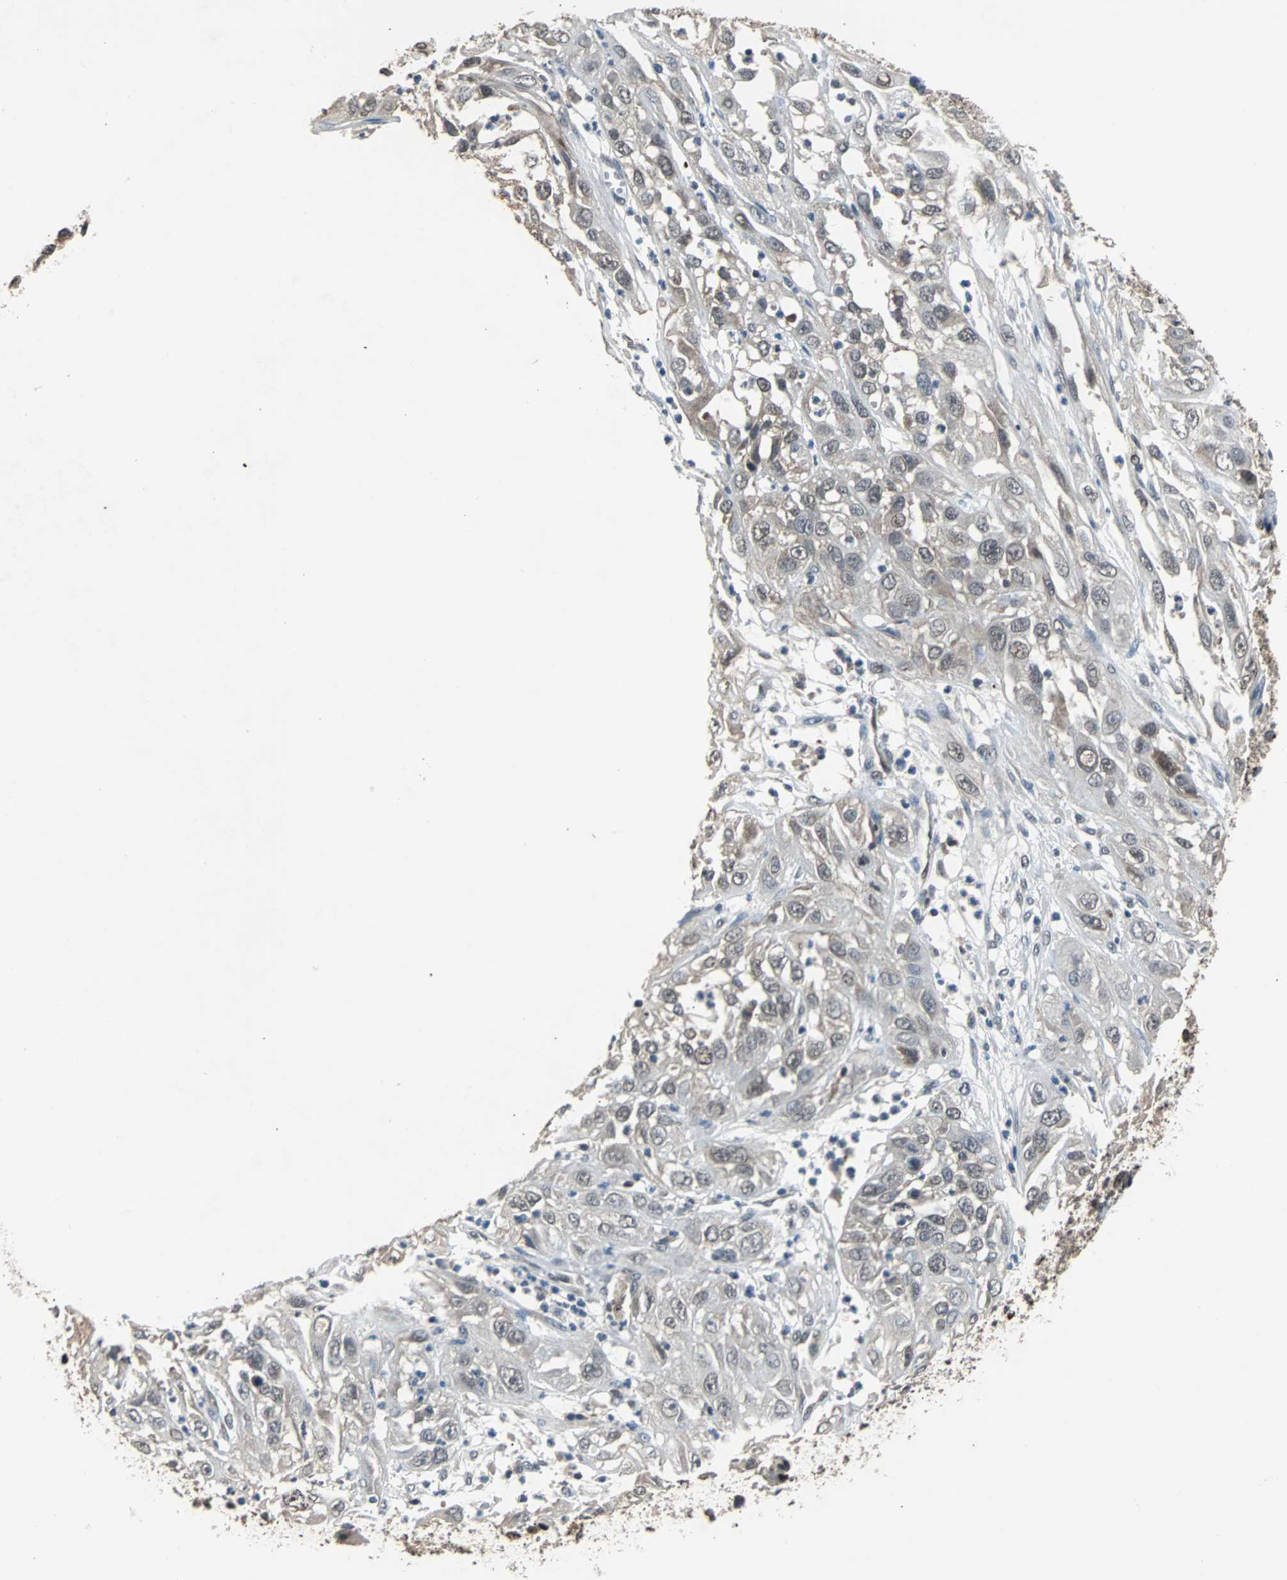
{"staining": {"intensity": "weak", "quantity": "<25%", "location": "cytoplasmic/membranous,nuclear"}, "tissue": "cervical cancer", "cell_type": "Tumor cells", "image_type": "cancer", "snomed": [{"axis": "morphology", "description": "Squamous cell carcinoma, NOS"}, {"axis": "topography", "description": "Cervix"}], "caption": "This image is of cervical cancer stained with immunohistochemistry to label a protein in brown with the nuclei are counter-stained blue. There is no positivity in tumor cells.", "gene": "PHC1", "patient": {"sex": "female", "age": 32}}